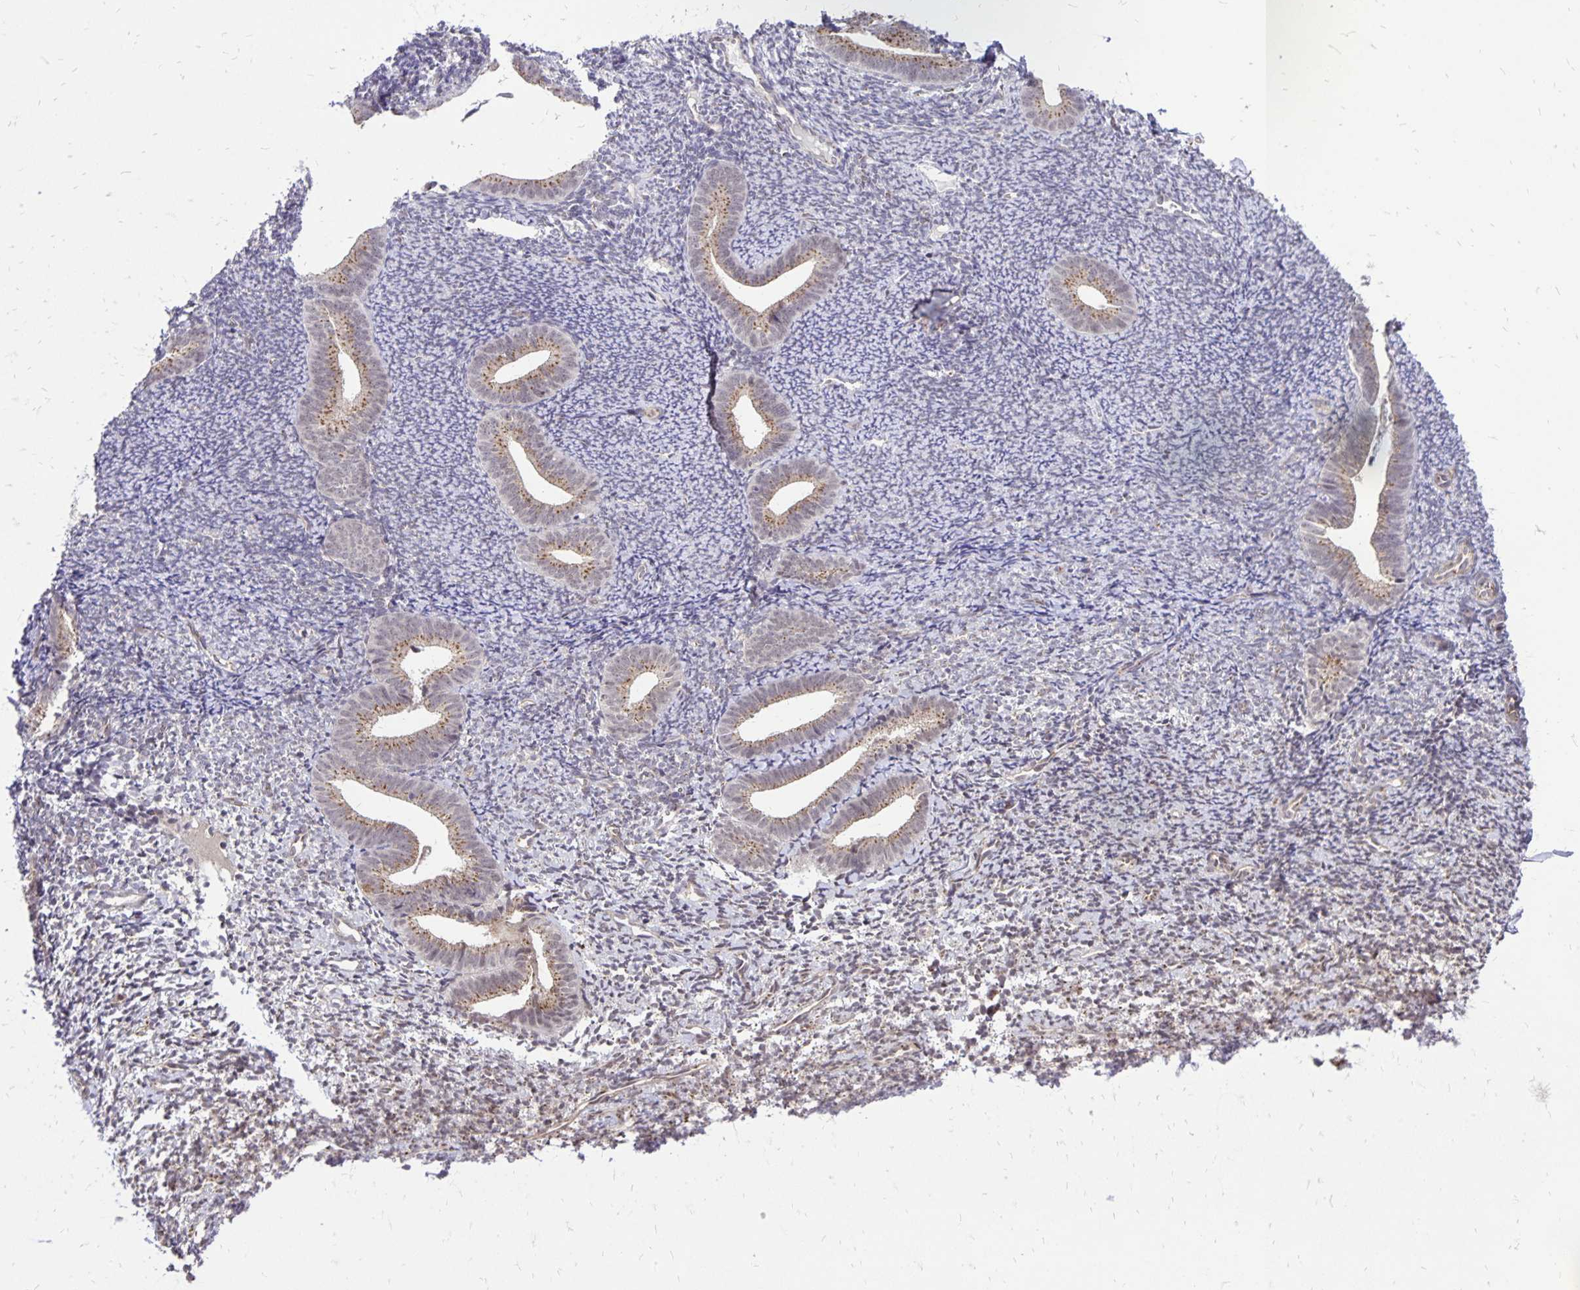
{"staining": {"intensity": "negative", "quantity": "none", "location": "none"}, "tissue": "endometrium", "cell_type": "Cells in endometrial stroma", "image_type": "normal", "snomed": [{"axis": "morphology", "description": "Normal tissue, NOS"}, {"axis": "topography", "description": "Endometrium"}], "caption": "This is an IHC image of unremarkable human endometrium. There is no expression in cells in endometrial stroma.", "gene": "GOLGA5", "patient": {"sex": "female", "age": 39}}